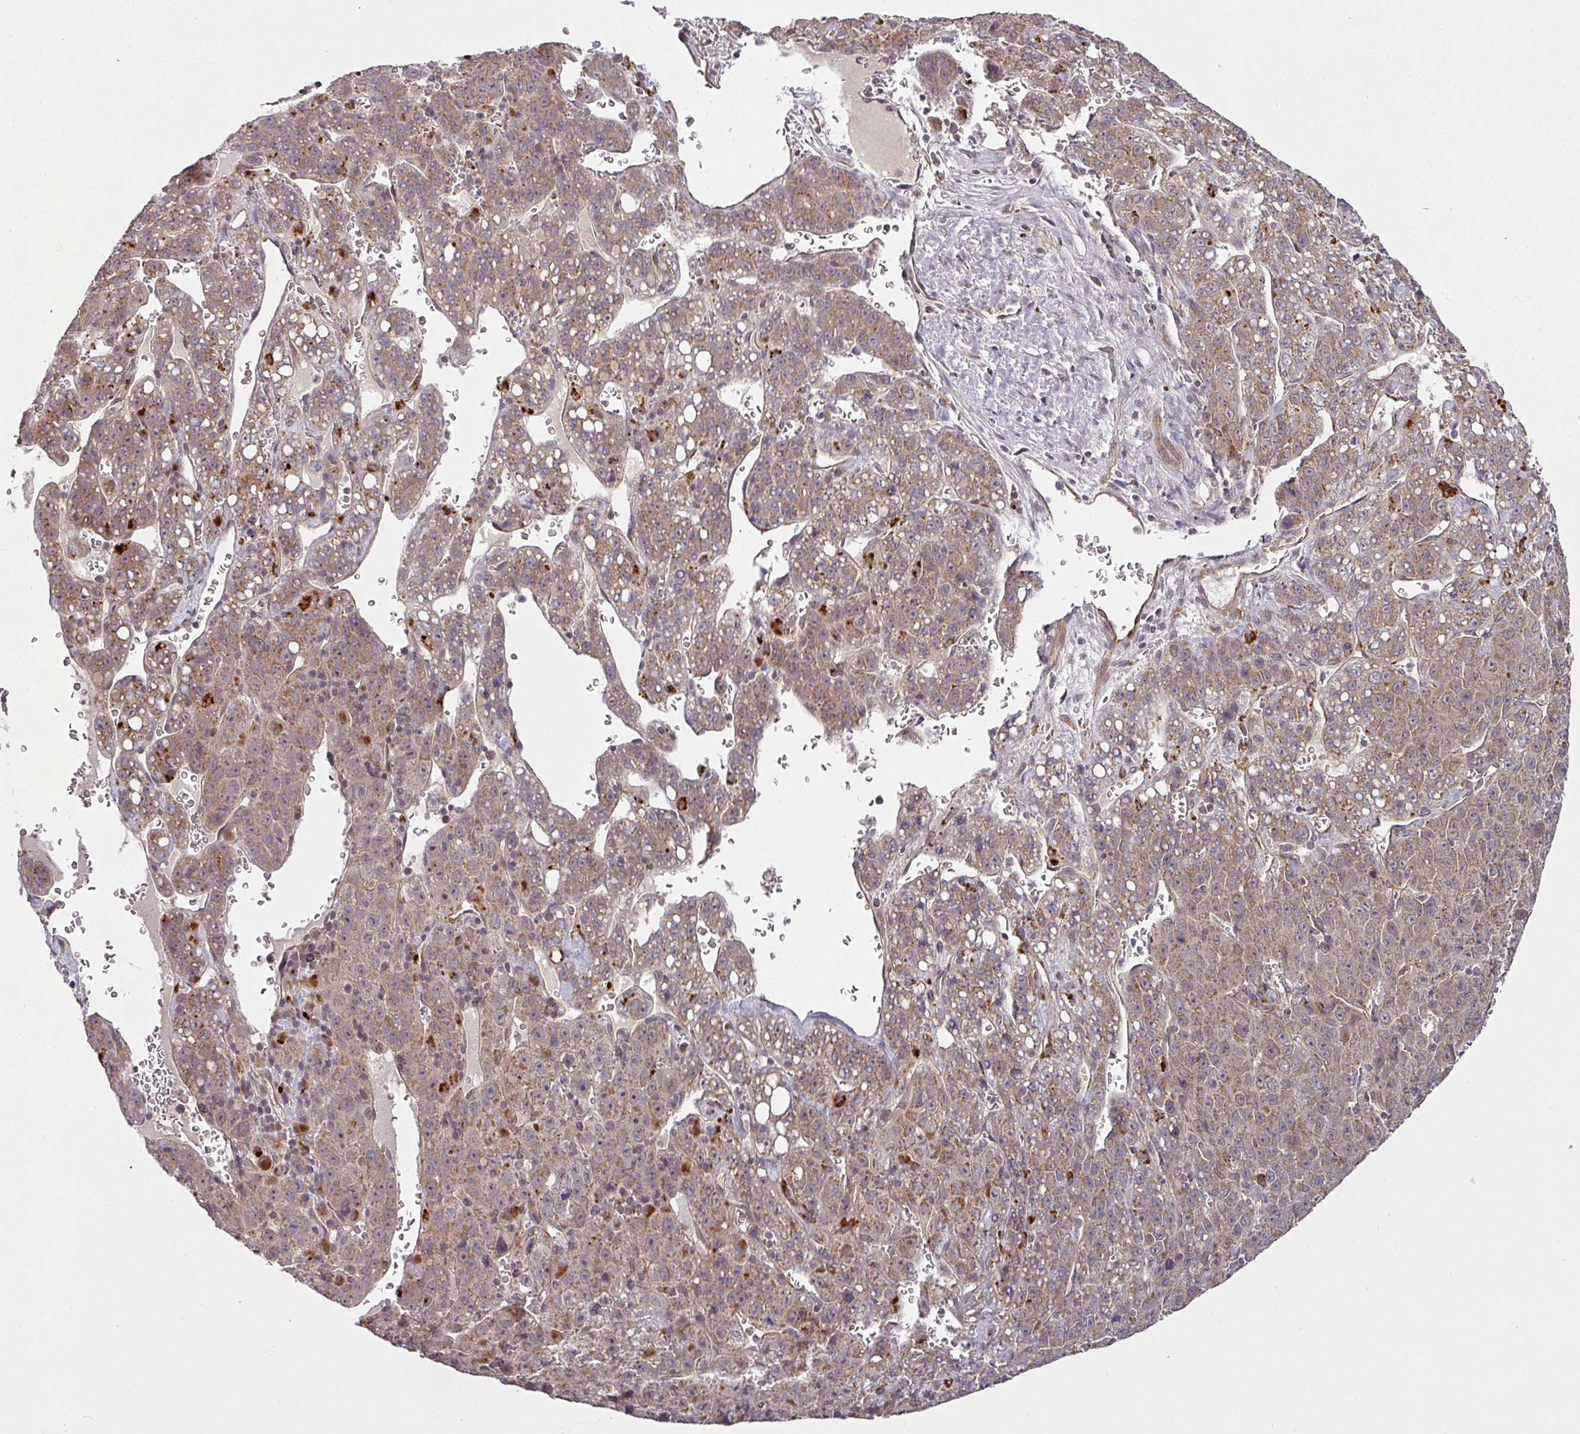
{"staining": {"intensity": "weak", "quantity": ">75%", "location": "cytoplasmic/membranous"}, "tissue": "liver cancer", "cell_type": "Tumor cells", "image_type": "cancer", "snomed": [{"axis": "morphology", "description": "Carcinoma, Hepatocellular, NOS"}, {"axis": "topography", "description": "Liver"}], "caption": "The image exhibits immunohistochemical staining of liver cancer (hepatocellular carcinoma). There is weak cytoplasmic/membranous staining is present in about >75% of tumor cells.", "gene": "DIMT1", "patient": {"sex": "female", "age": 53}}